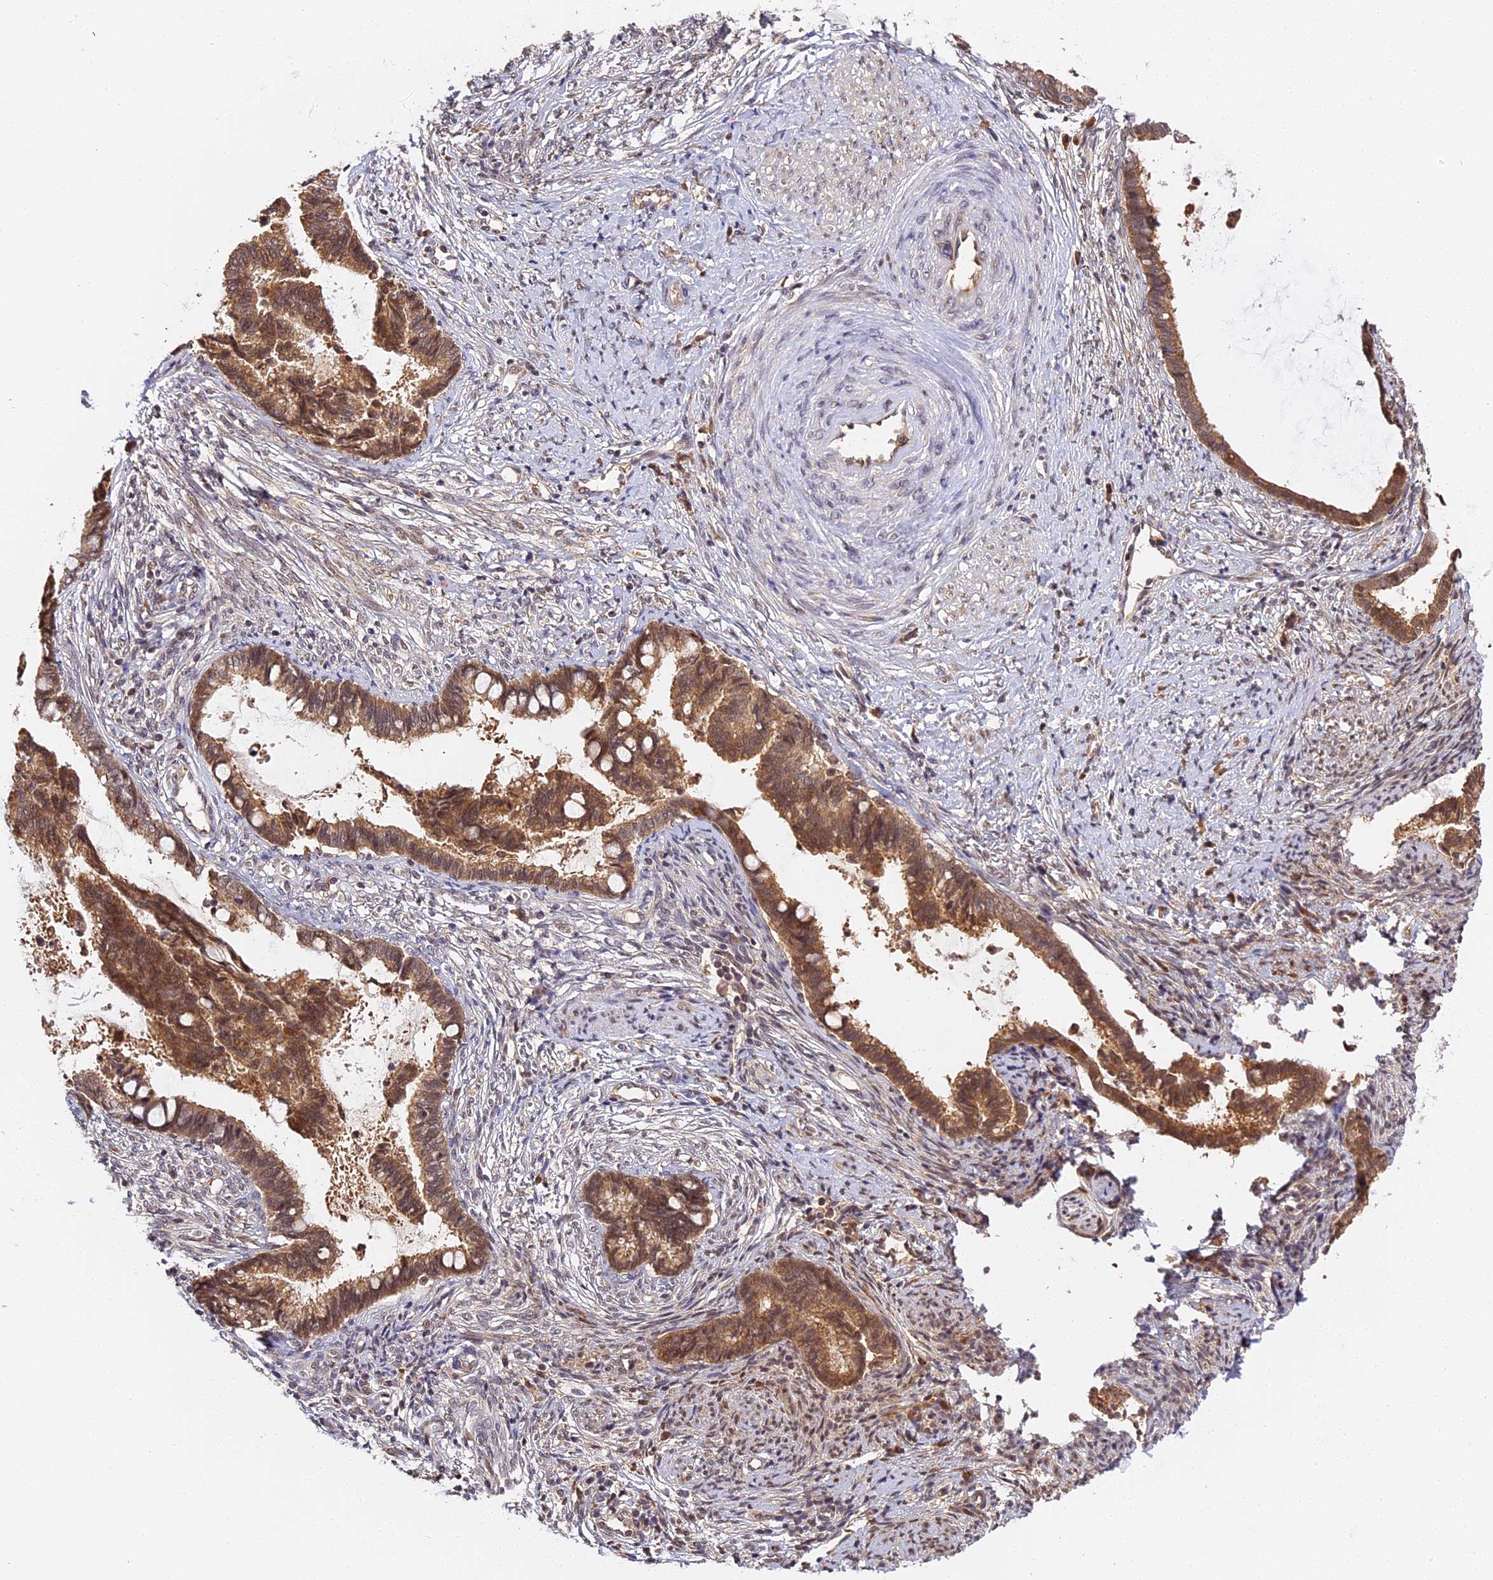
{"staining": {"intensity": "moderate", "quantity": ">75%", "location": "cytoplasmic/membranous"}, "tissue": "cervical cancer", "cell_type": "Tumor cells", "image_type": "cancer", "snomed": [{"axis": "morphology", "description": "Adenocarcinoma, NOS"}, {"axis": "topography", "description": "Cervix"}], "caption": "High-magnification brightfield microscopy of cervical cancer stained with DAB (brown) and counterstained with hematoxylin (blue). tumor cells exhibit moderate cytoplasmic/membranous expression is present in approximately>75% of cells.", "gene": "IMPACT", "patient": {"sex": "female", "age": 44}}